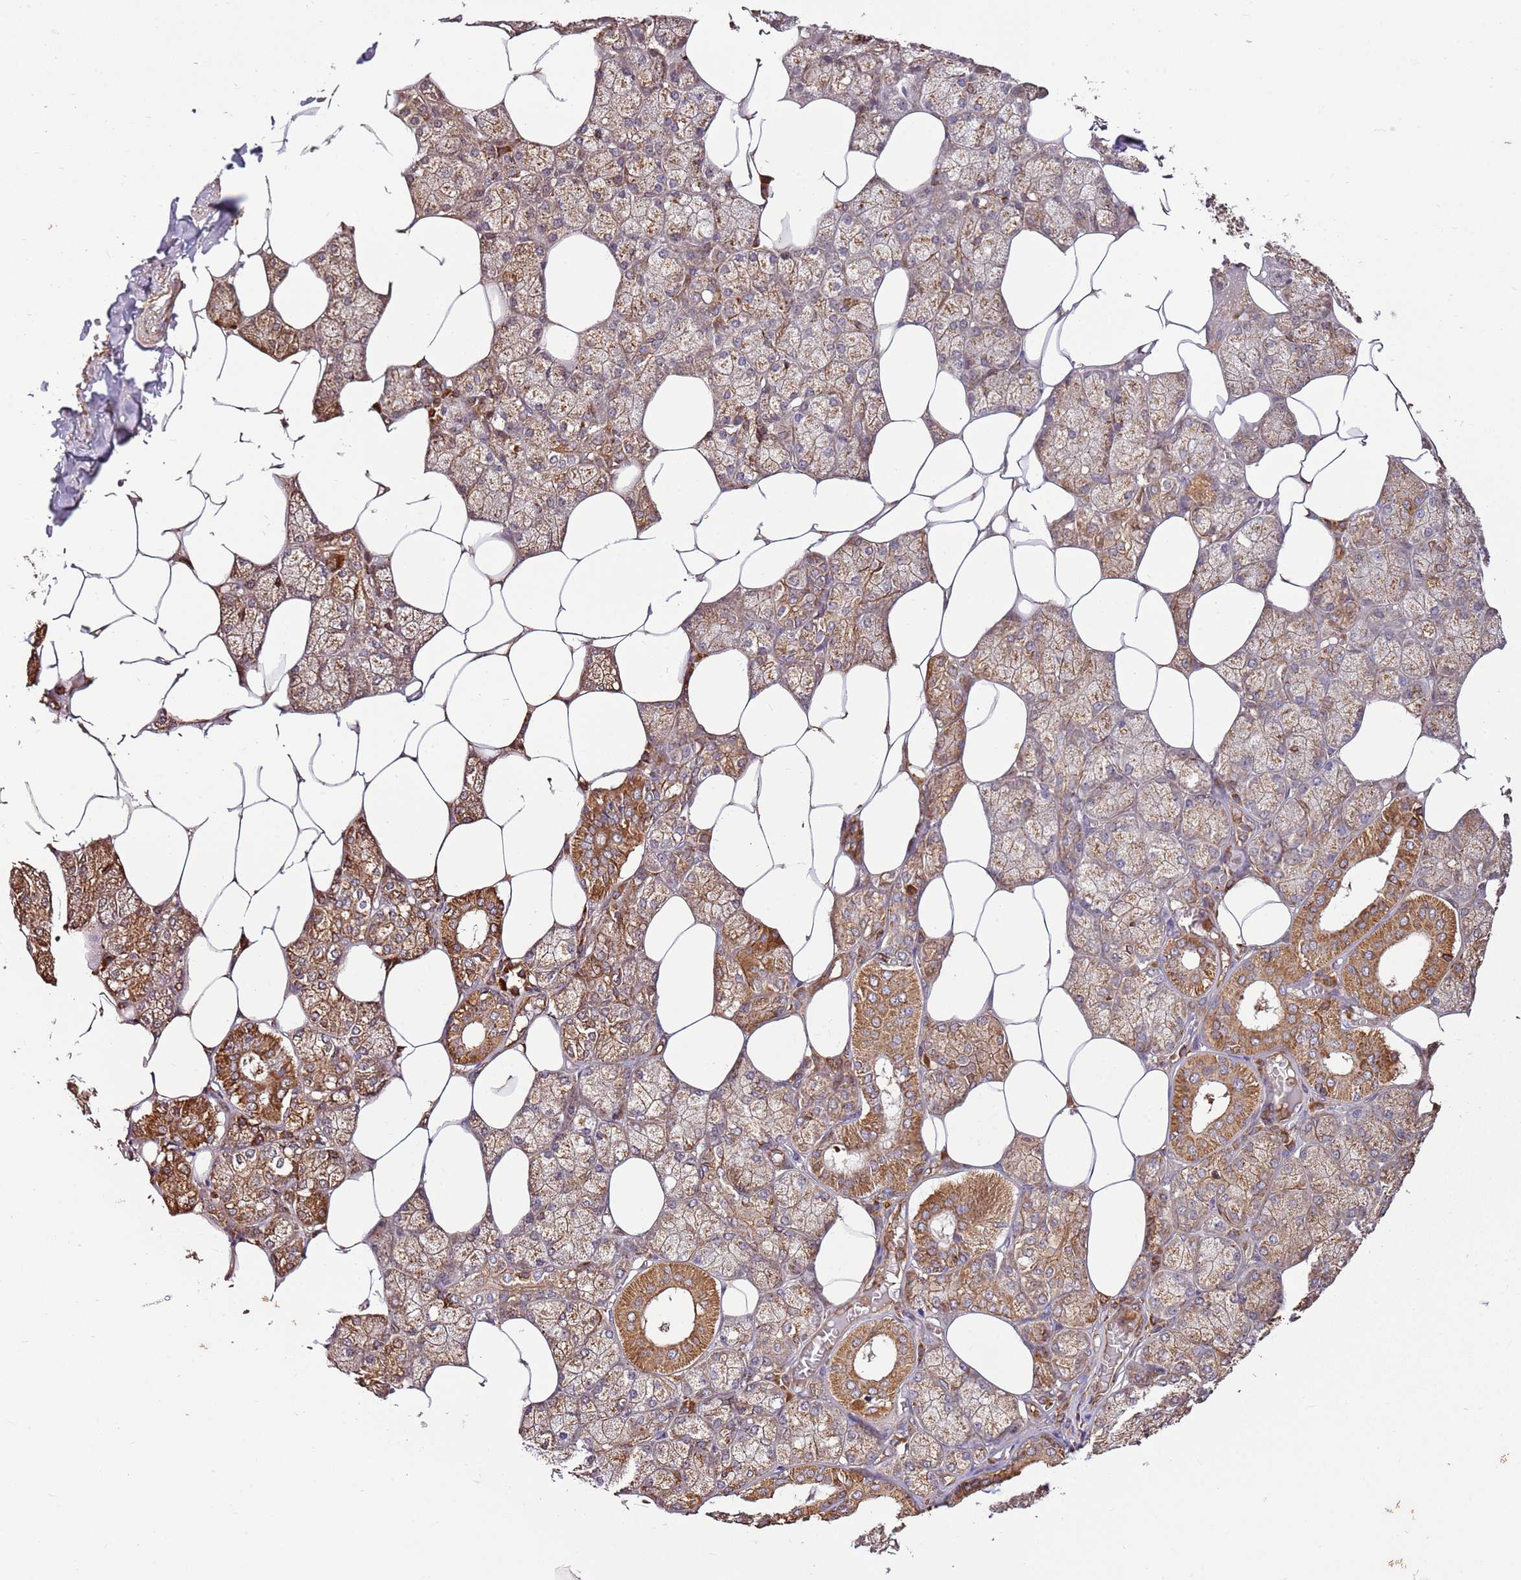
{"staining": {"intensity": "moderate", "quantity": "25%-75%", "location": "cytoplasmic/membranous"}, "tissue": "salivary gland", "cell_type": "Glandular cells", "image_type": "normal", "snomed": [{"axis": "morphology", "description": "Normal tissue, NOS"}, {"axis": "topography", "description": "Salivary gland"}], "caption": "Brown immunohistochemical staining in normal salivary gland shows moderate cytoplasmic/membranous positivity in approximately 25%-75% of glandular cells.", "gene": "ACVR2A", "patient": {"sex": "male", "age": 62}}